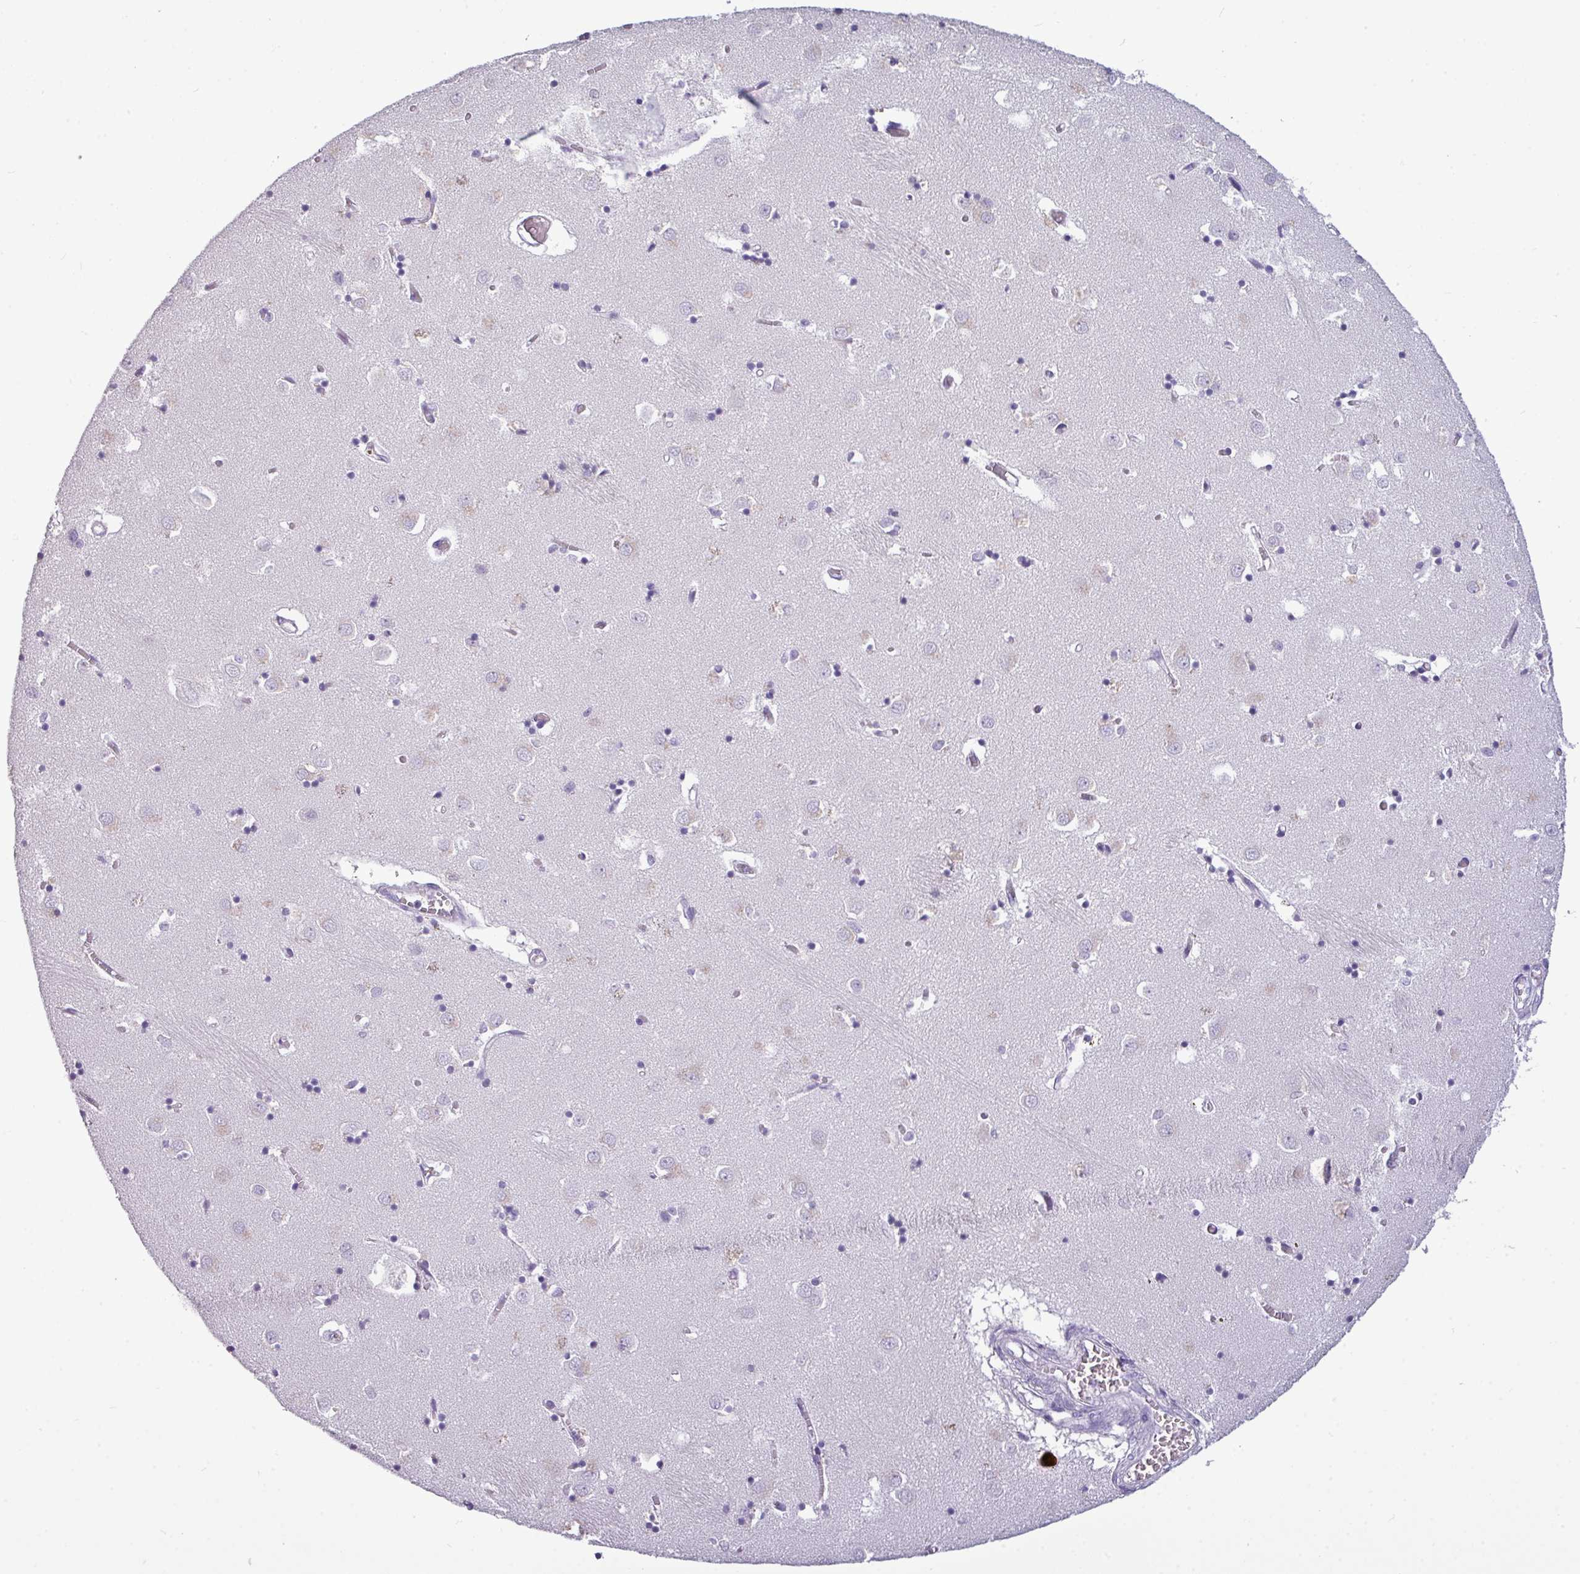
{"staining": {"intensity": "negative", "quantity": "none", "location": "none"}, "tissue": "caudate", "cell_type": "Glial cells", "image_type": "normal", "snomed": [{"axis": "morphology", "description": "Normal tissue, NOS"}, {"axis": "topography", "description": "Lateral ventricle wall"}], "caption": "DAB immunohistochemical staining of benign human caudate shows no significant positivity in glial cells. The staining was performed using DAB to visualize the protein expression in brown, while the nuclei were stained in blue with hematoxylin (Magnification: 20x).", "gene": "TMEM91", "patient": {"sex": "male", "age": 70}}